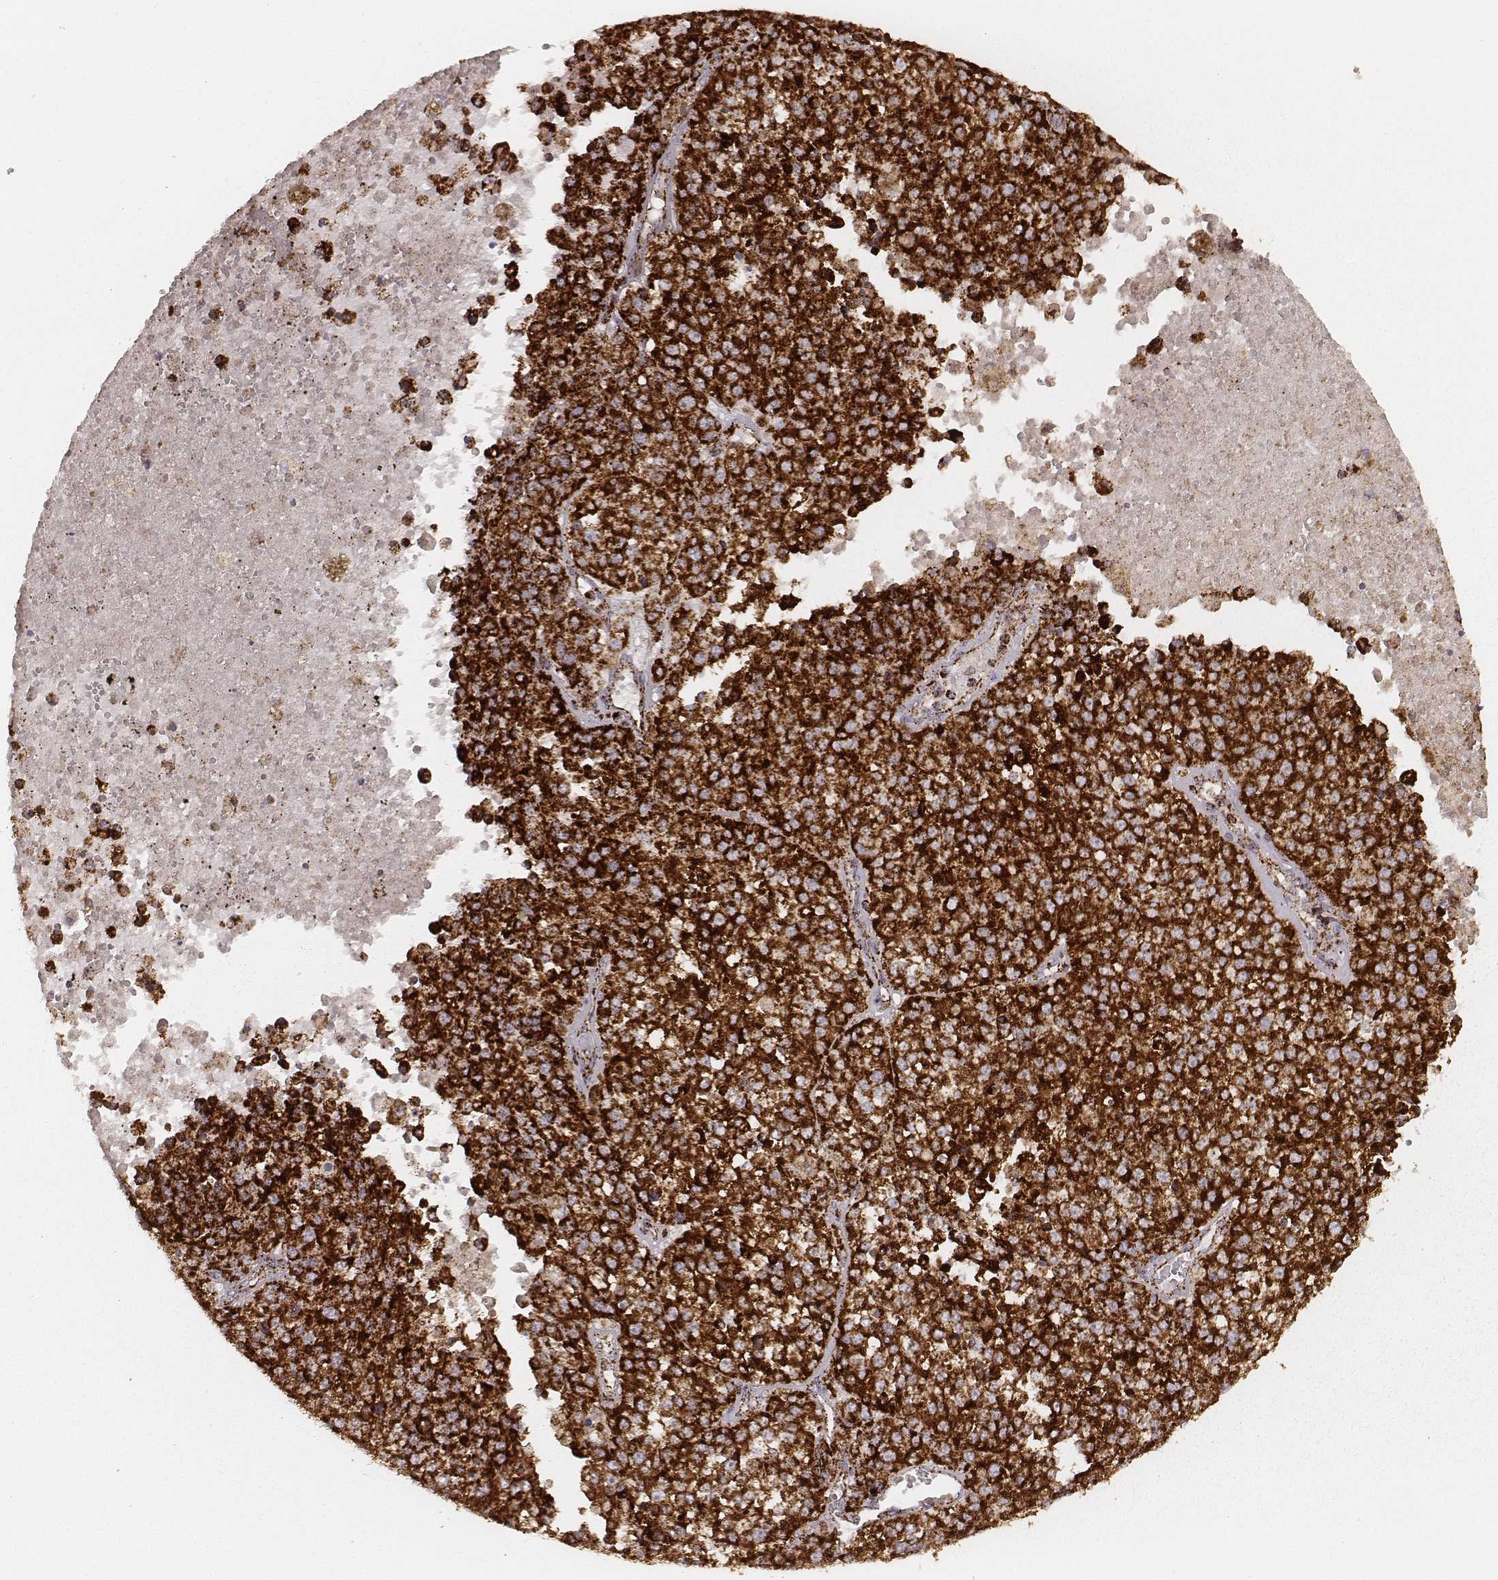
{"staining": {"intensity": "strong", "quantity": ">75%", "location": "cytoplasmic/membranous"}, "tissue": "melanoma", "cell_type": "Tumor cells", "image_type": "cancer", "snomed": [{"axis": "morphology", "description": "Malignant melanoma, Metastatic site"}, {"axis": "topography", "description": "Lymph node"}], "caption": "Protein analysis of malignant melanoma (metastatic site) tissue demonstrates strong cytoplasmic/membranous positivity in approximately >75% of tumor cells.", "gene": "CS", "patient": {"sex": "female", "age": 64}}